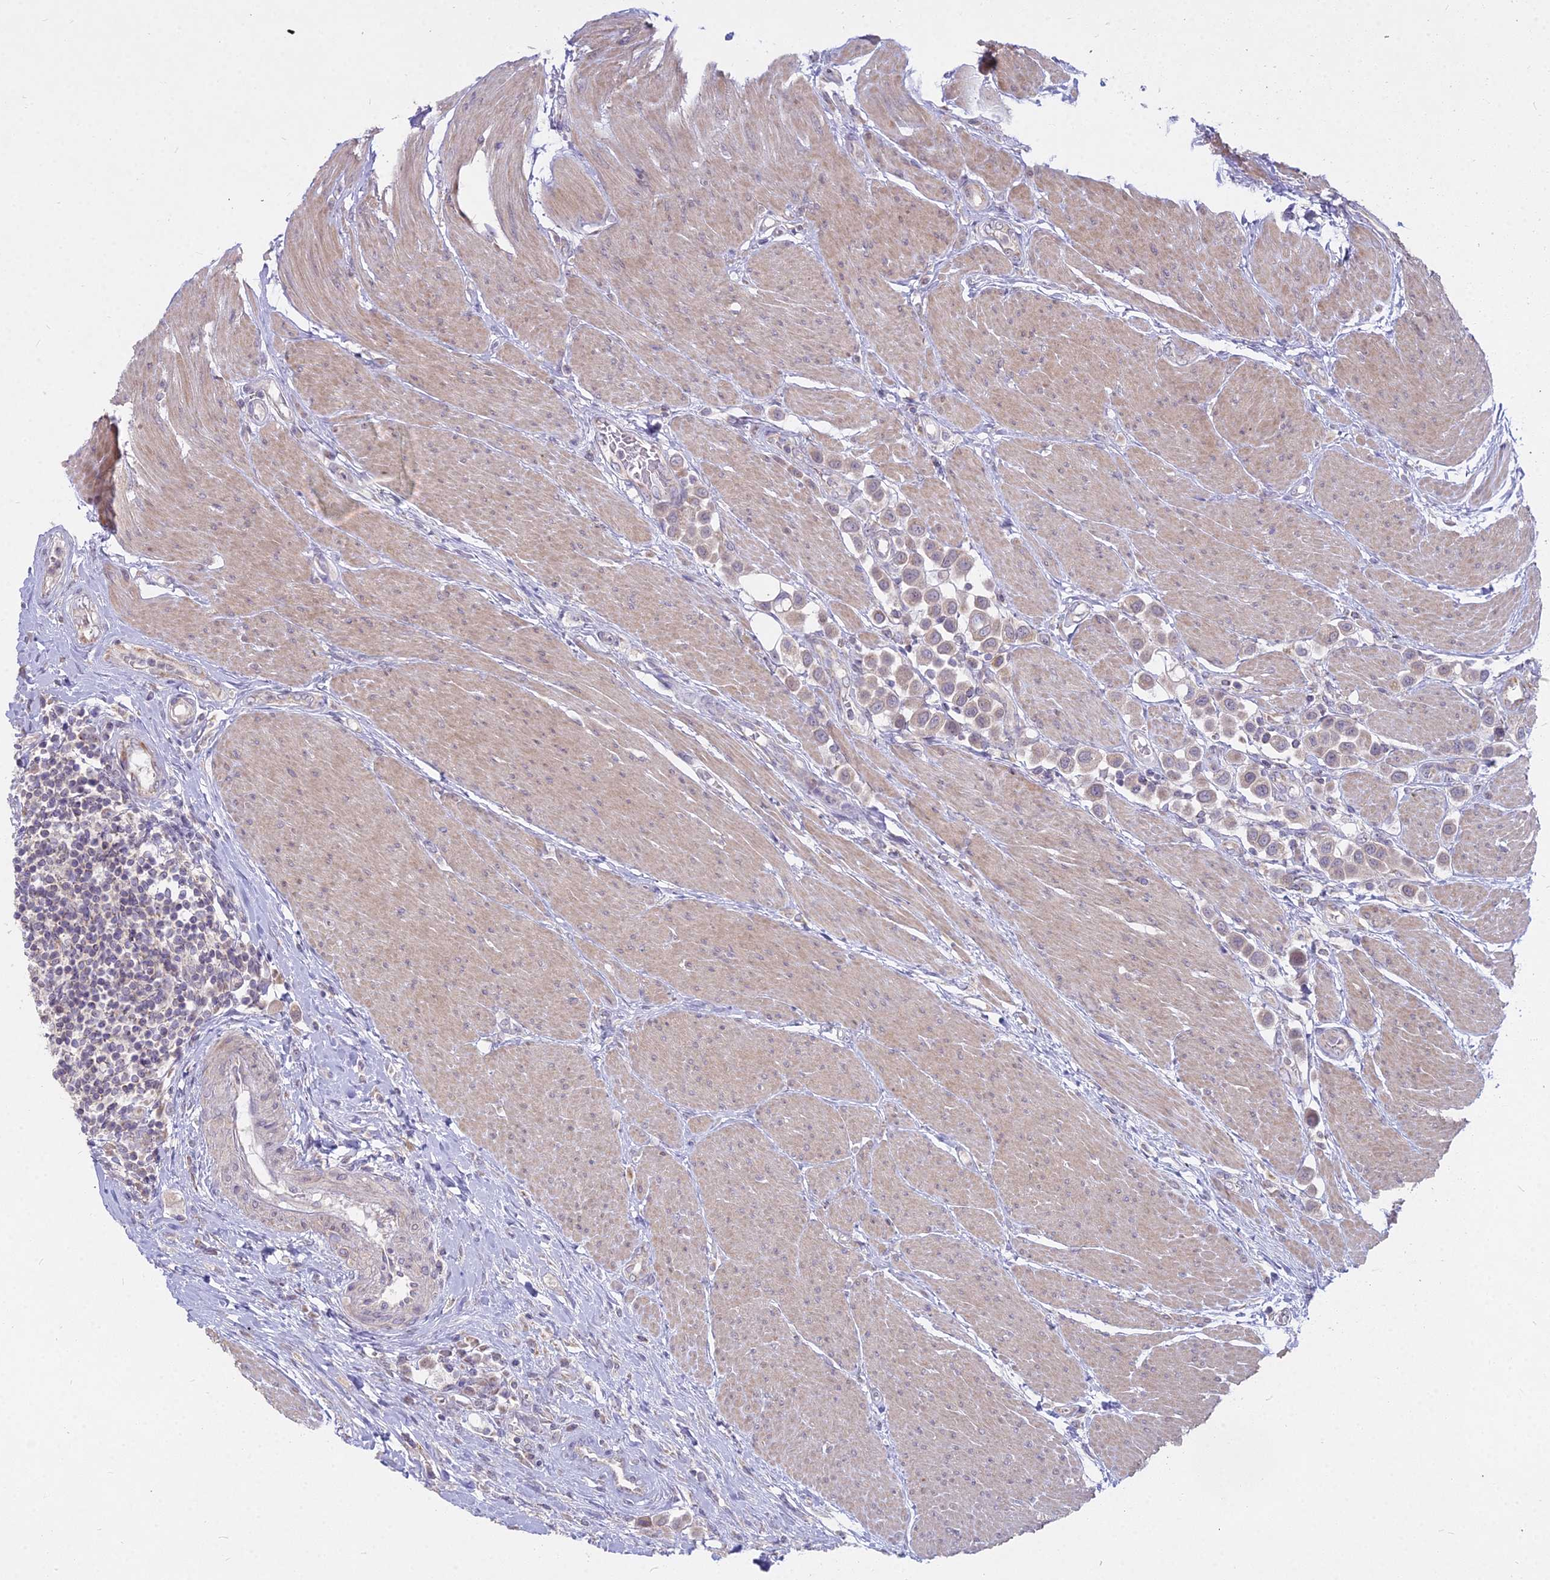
{"staining": {"intensity": "weak", "quantity": "25%-75%", "location": "cytoplasmic/membranous"}, "tissue": "urothelial cancer", "cell_type": "Tumor cells", "image_type": "cancer", "snomed": [{"axis": "morphology", "description": "Urothelial carcinoma, High grade"}, {"axis": "topography", "description": "Urinary bladder"}], "caption": "A micrograph of human high-grade urothelial carcinoma stained for a protein shows weak cytoplasmic/membranous brown staining in tumor cells.", "gene": "MICU2", "patient": {"sex": "male", "age": 50}}